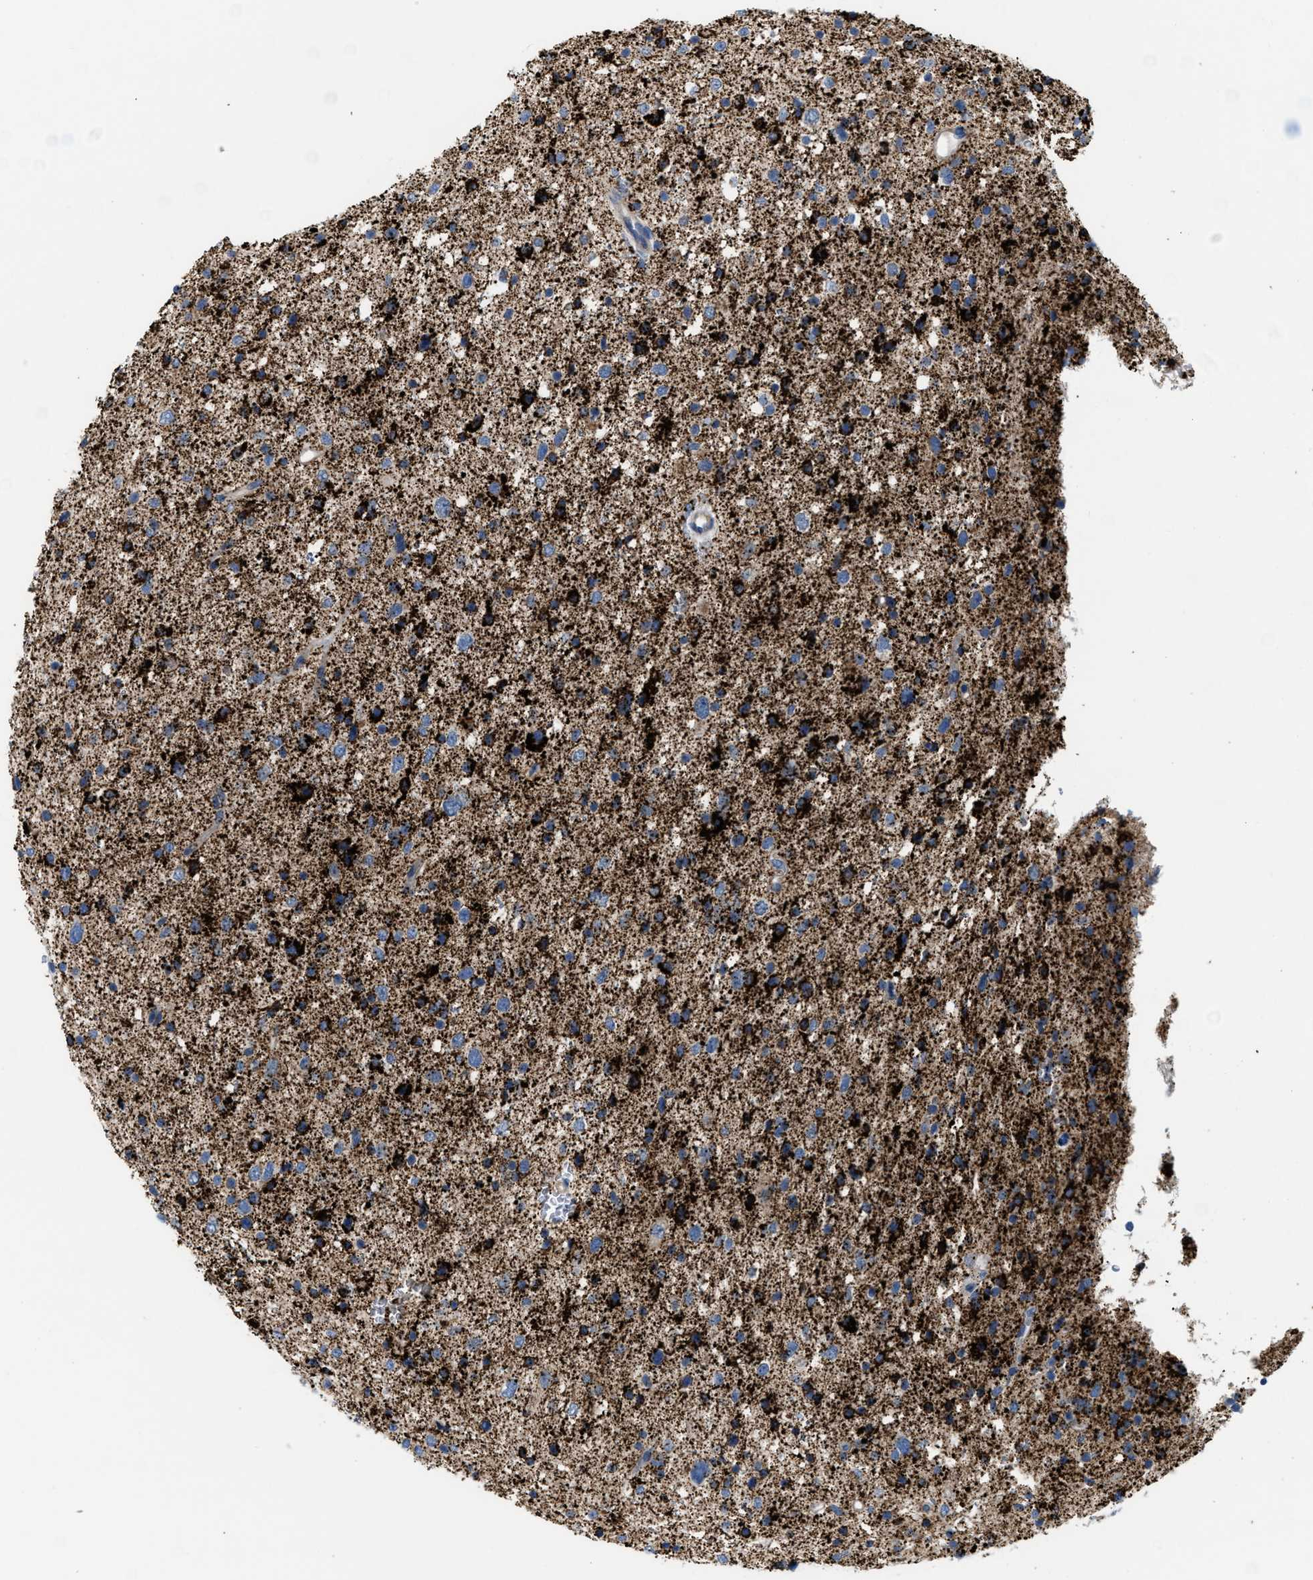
{"staining": {"intensity": "strong", "quantity": ">75%", "location": "cytoplasmic/membranous"}, "tissue": "glioma", "cell_type": "Tumor cells", "image_type": "cancer", "snomed": [{"axis": "morphology", "description": "Glioma, malignant, Low grade"}, {"axis": "topography", "description": "Brain"}], "caption": "Immunohistochemical staining of glioma displays high levels of strong cytoplasmic/membranous positivity in approximately >75% of tumor cells.", "gene": "JADE1", "patient": {"sex": "female", "age": 37}}